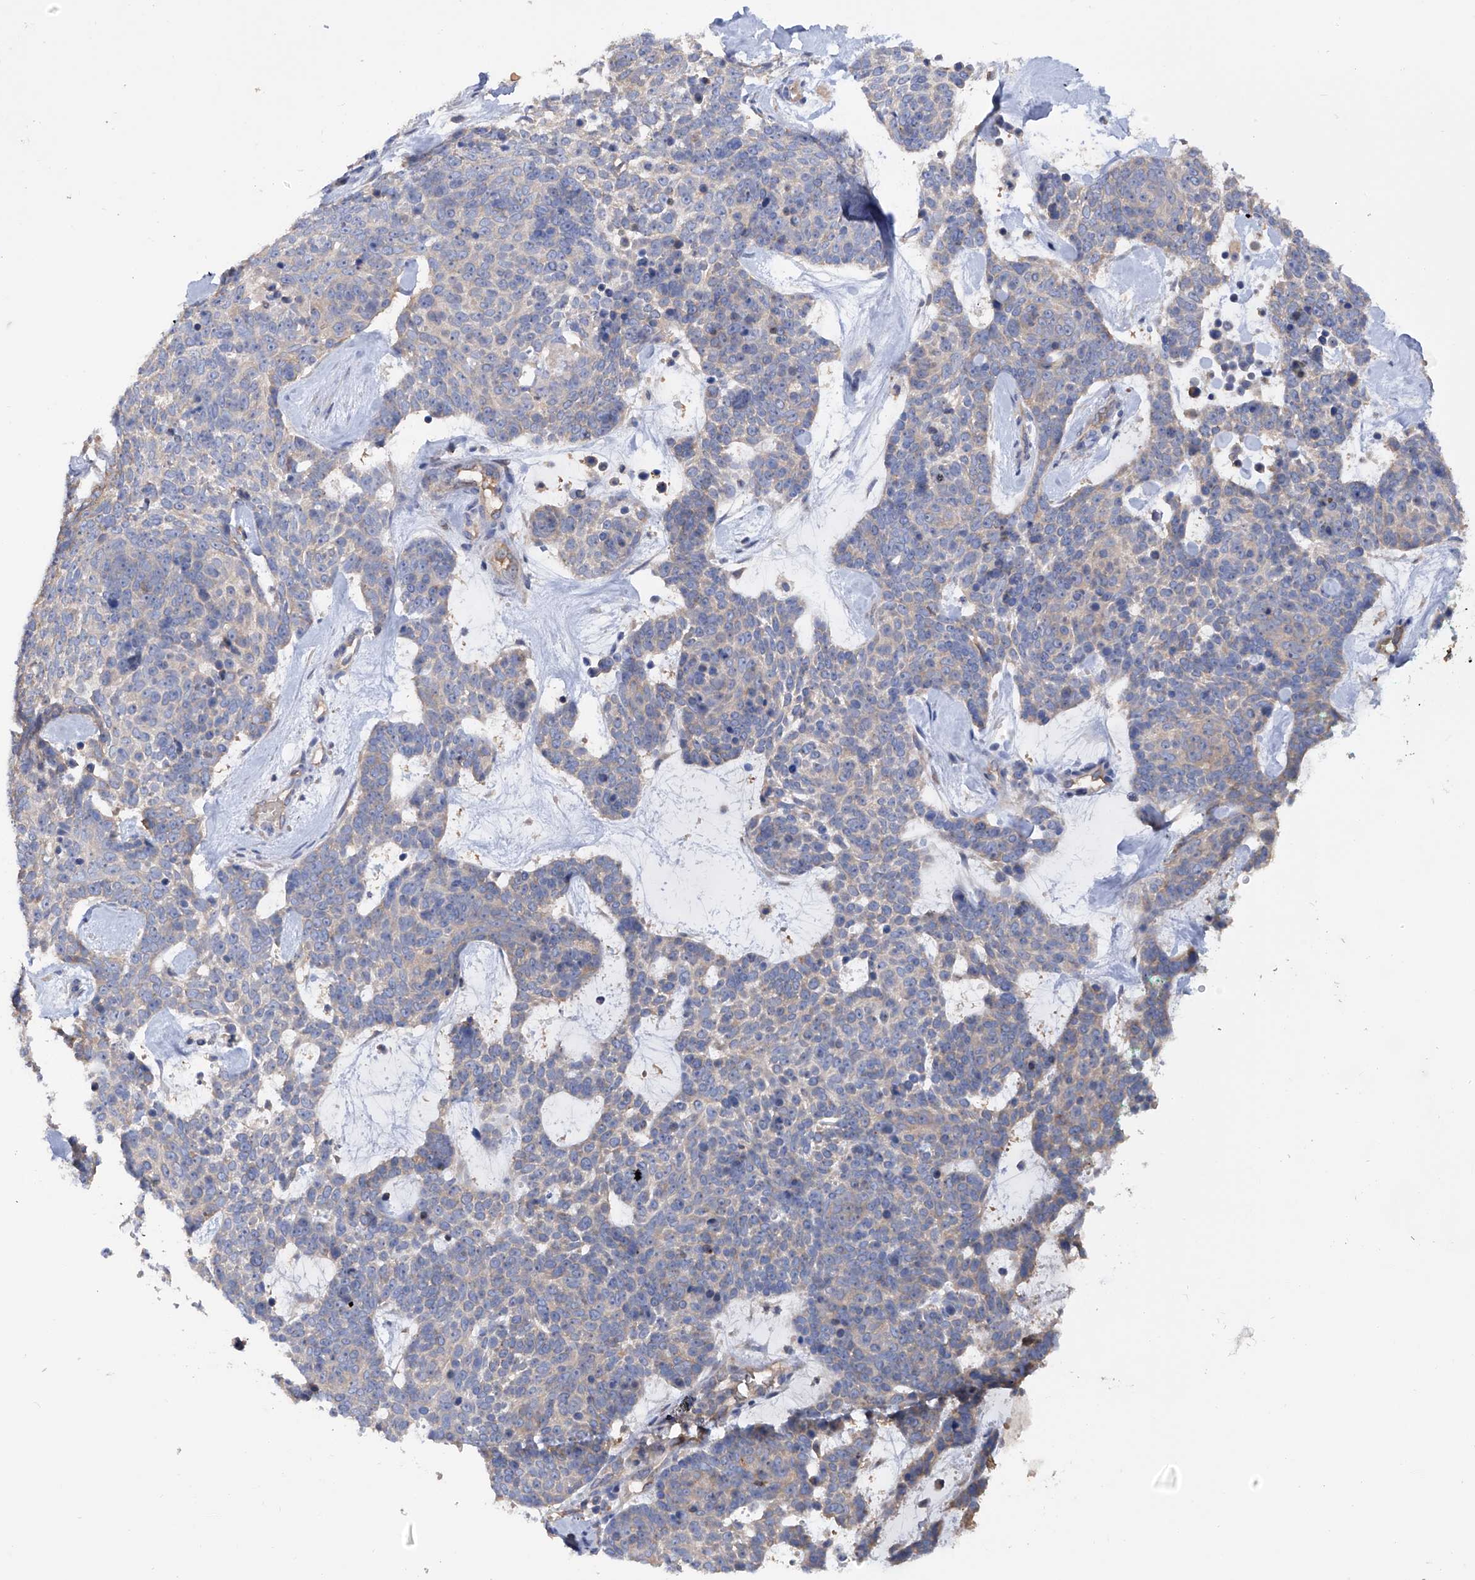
{"staining": {"intensity": "weak", "quantity": "<25%", "location": "cytoplasmic/membranous"}, "tissue": "skin cancer", "cell_type": "Tumor cells", "image_type": "cancer", "snomed": [{"axis": "morphology", "description": "Basal cell carcinoma"}, {"axis": "topography", "description": "Skin"}], "caption": "There is no significant staining in tumor cells of skin cancer.", "gene": "NUDT17", "patient": {"sex": "female", "age": 81}}